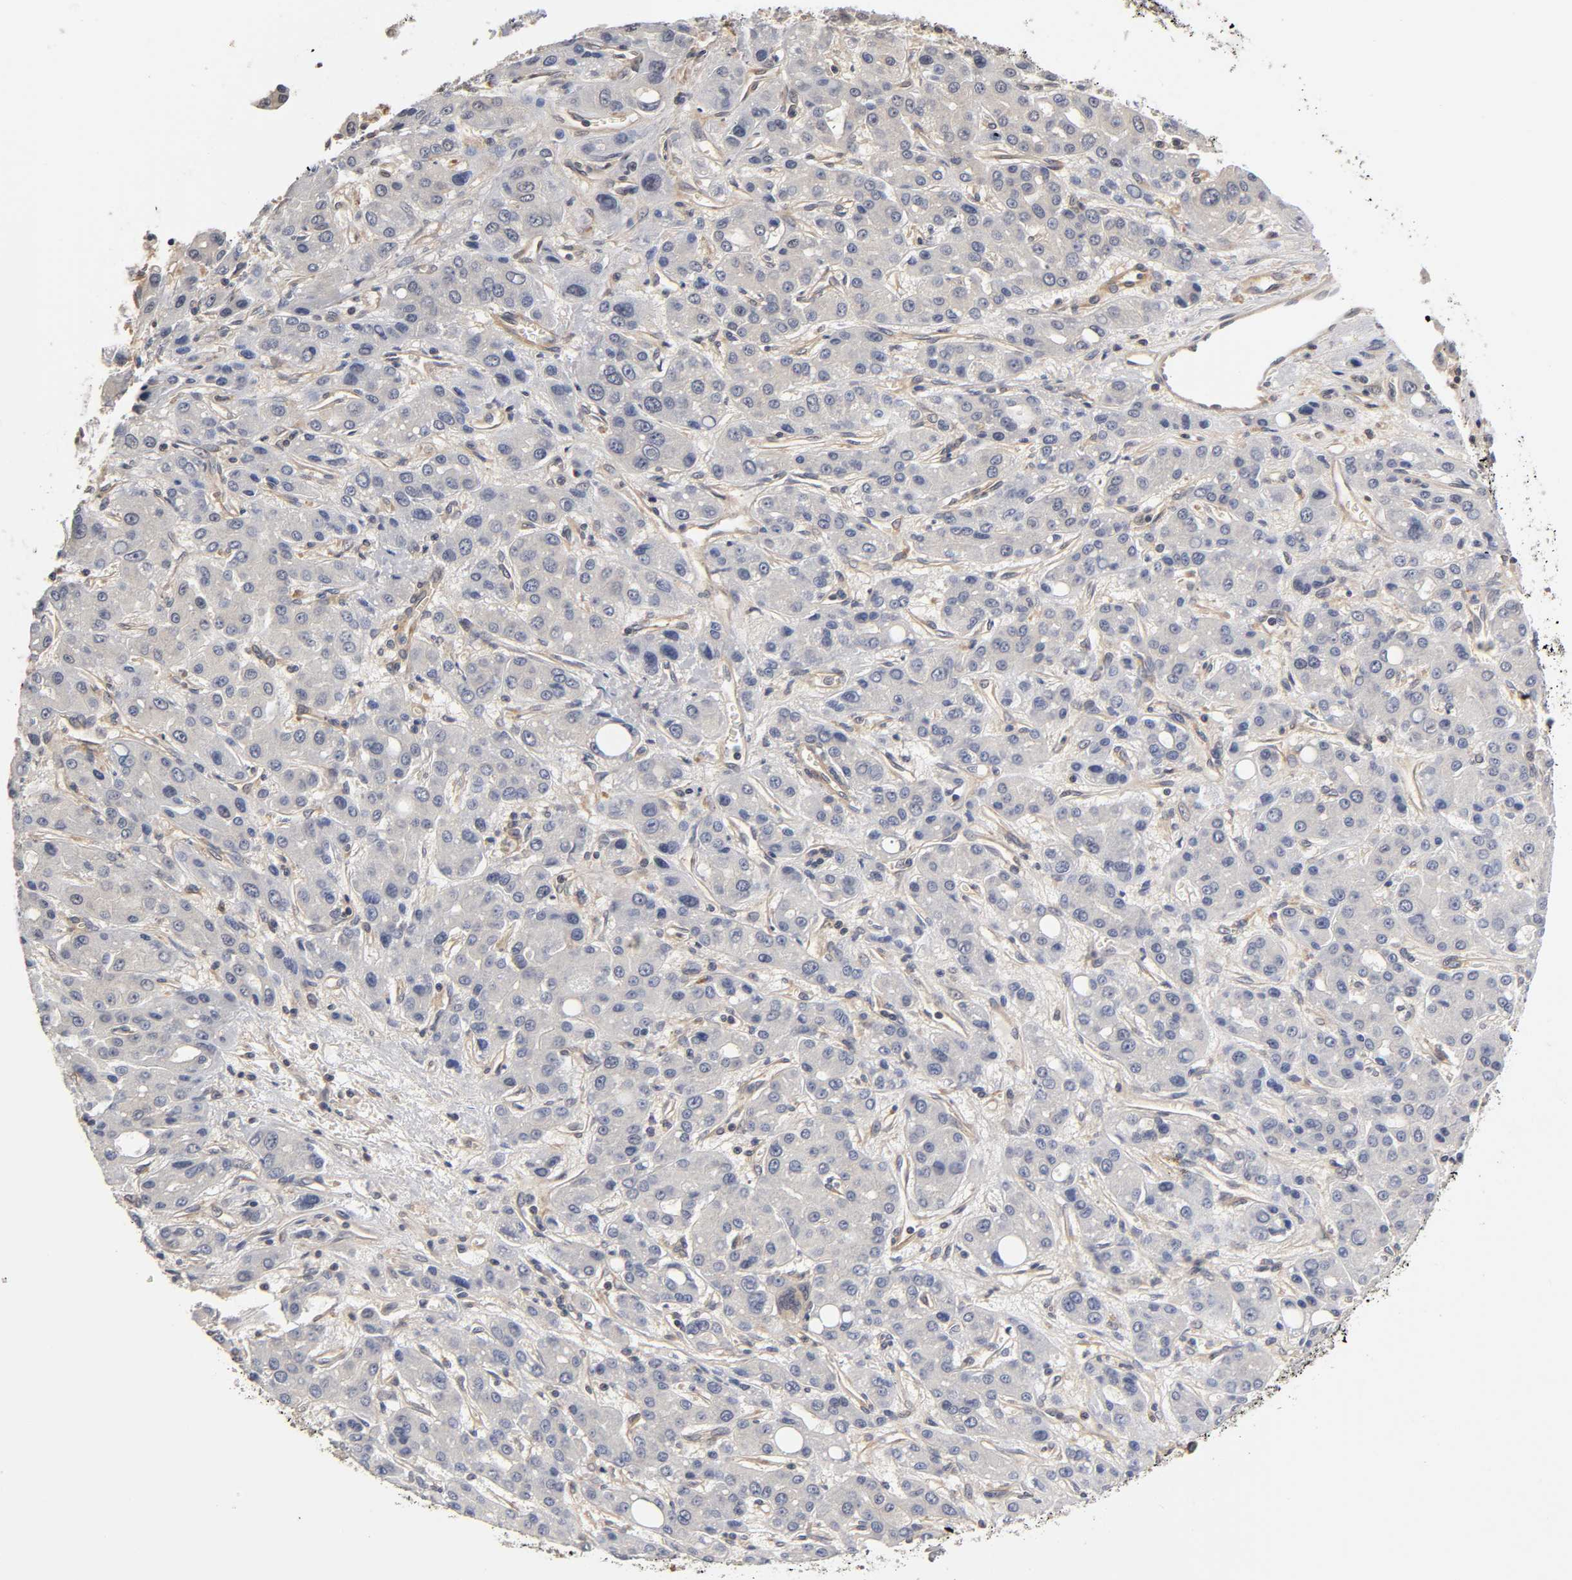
{"staining": {"intensity": "negative", "quantity": "none", "location": "none"}, "tissue": "liver cancer", "cell_type": "Tumor cells", "image_type": "cancer", "snomed": [{"axis": "morphology", "description": "Carcinoma, Hepatocellular, NOS"}, {"axis": "topography", "description": "Liver"}], "caption": "DAB (3,3'-diaminobenzidine) immunohistochemical staining of liver cancer reveals no significant staining in tumor cells. The staining is performed using DAB (3,3'-diaminobenzidine) brown chromogen with nuclei counter-stained in using hematoxylin.", "gene": "PDE5A", "patient": {"sex": "male", "age": 55}}